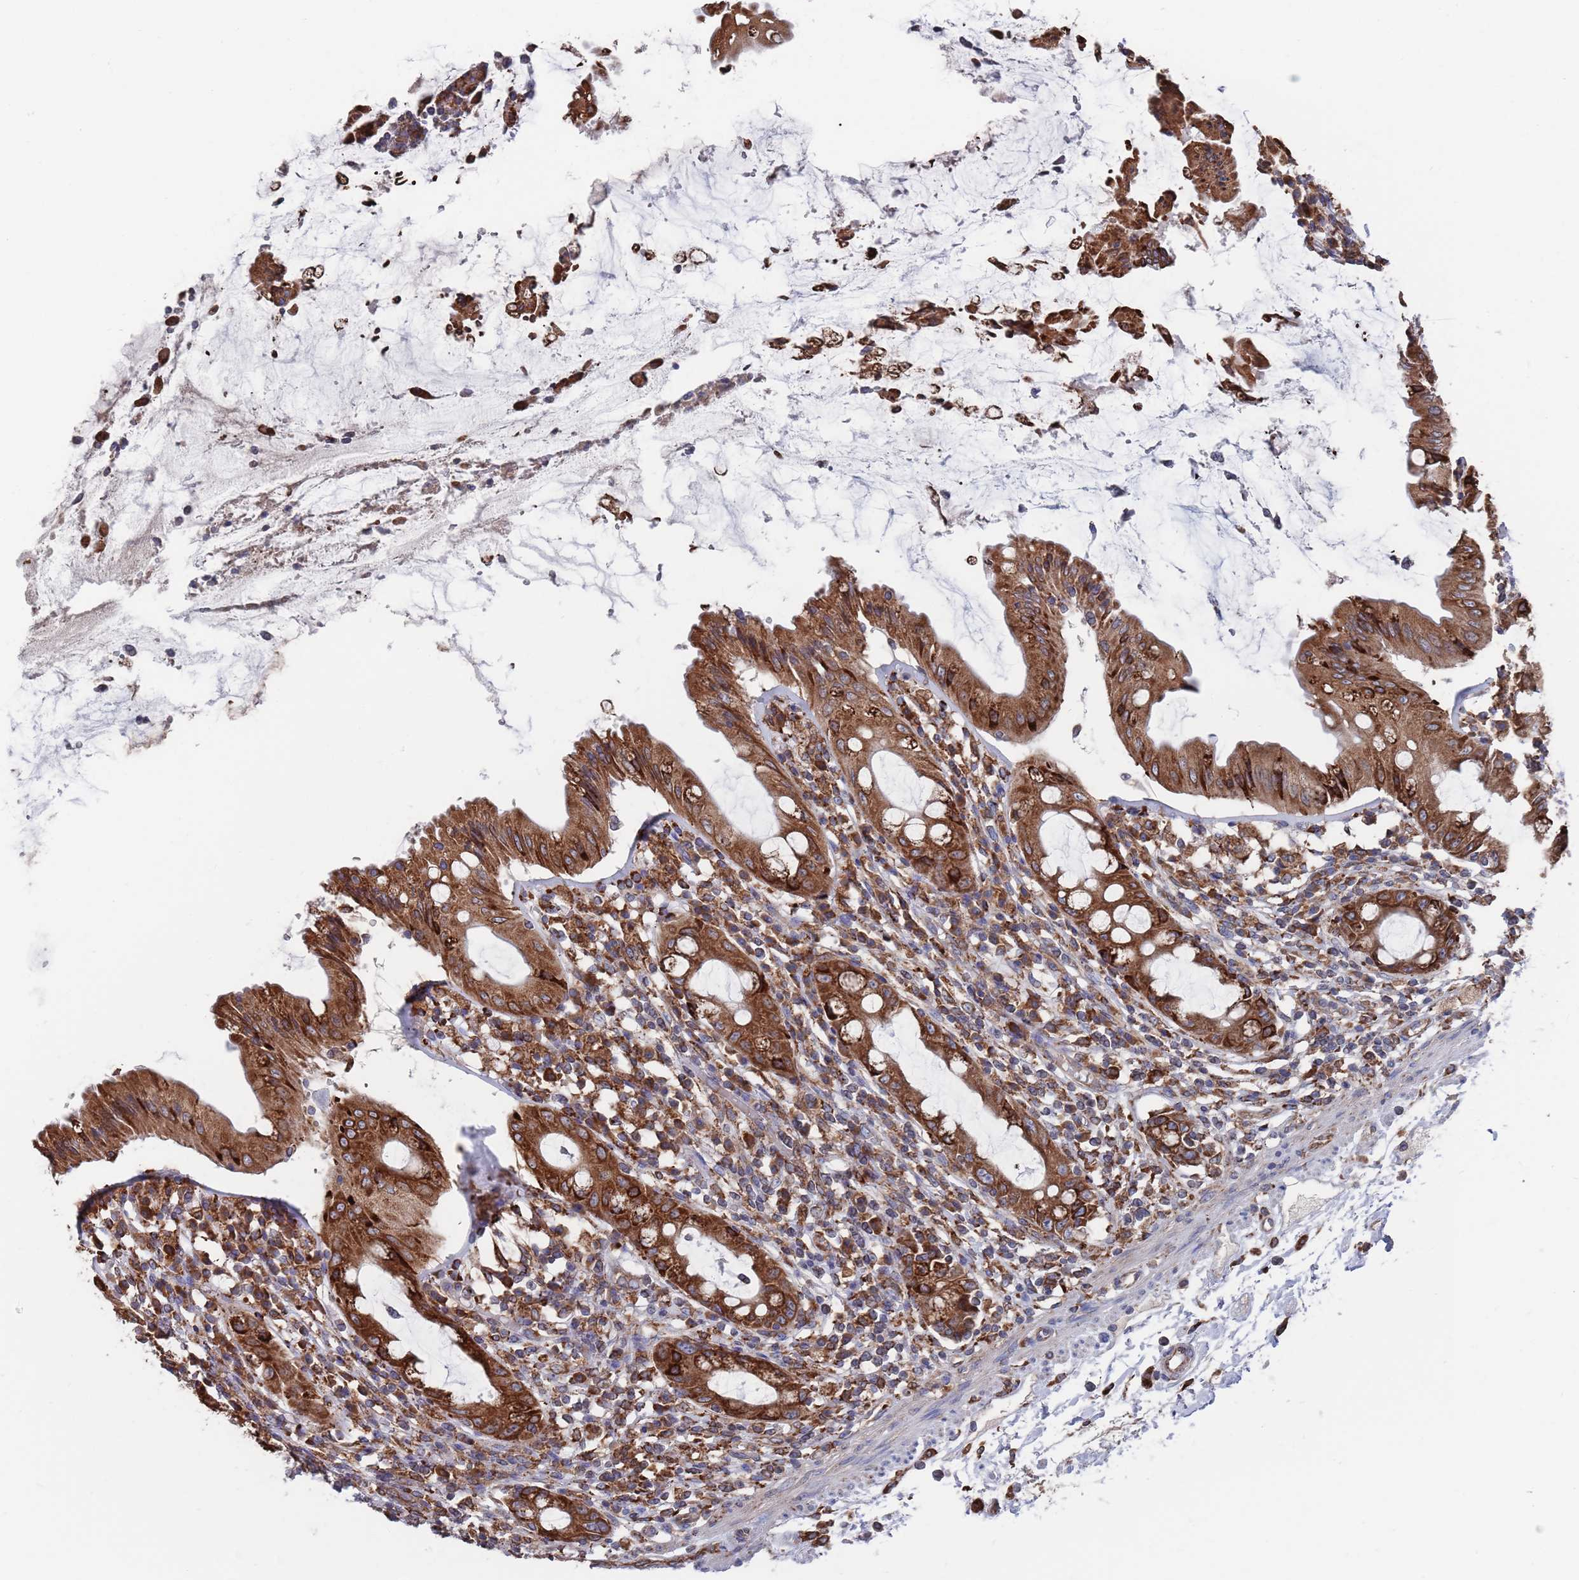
{"staining": {"intensity": "strong", "quantity": ">75%", "location": "cytoplasmic/membranous"}, "tissue": "rectum", "cell_type": "Glandular cells", "image_type": "normal", "snomed": [{"axis": "morphology", "description": "Normal tissue, NOS"}, {"axis": "topography", "description": "Rectum"}], "caption": "This is an image of IHC staining of benign rectum, which shows strong staining in the cytoplasmic/membranous of glandular cells.", "gene": "GID8", "patient": {"sex": "female", "age": 57}}